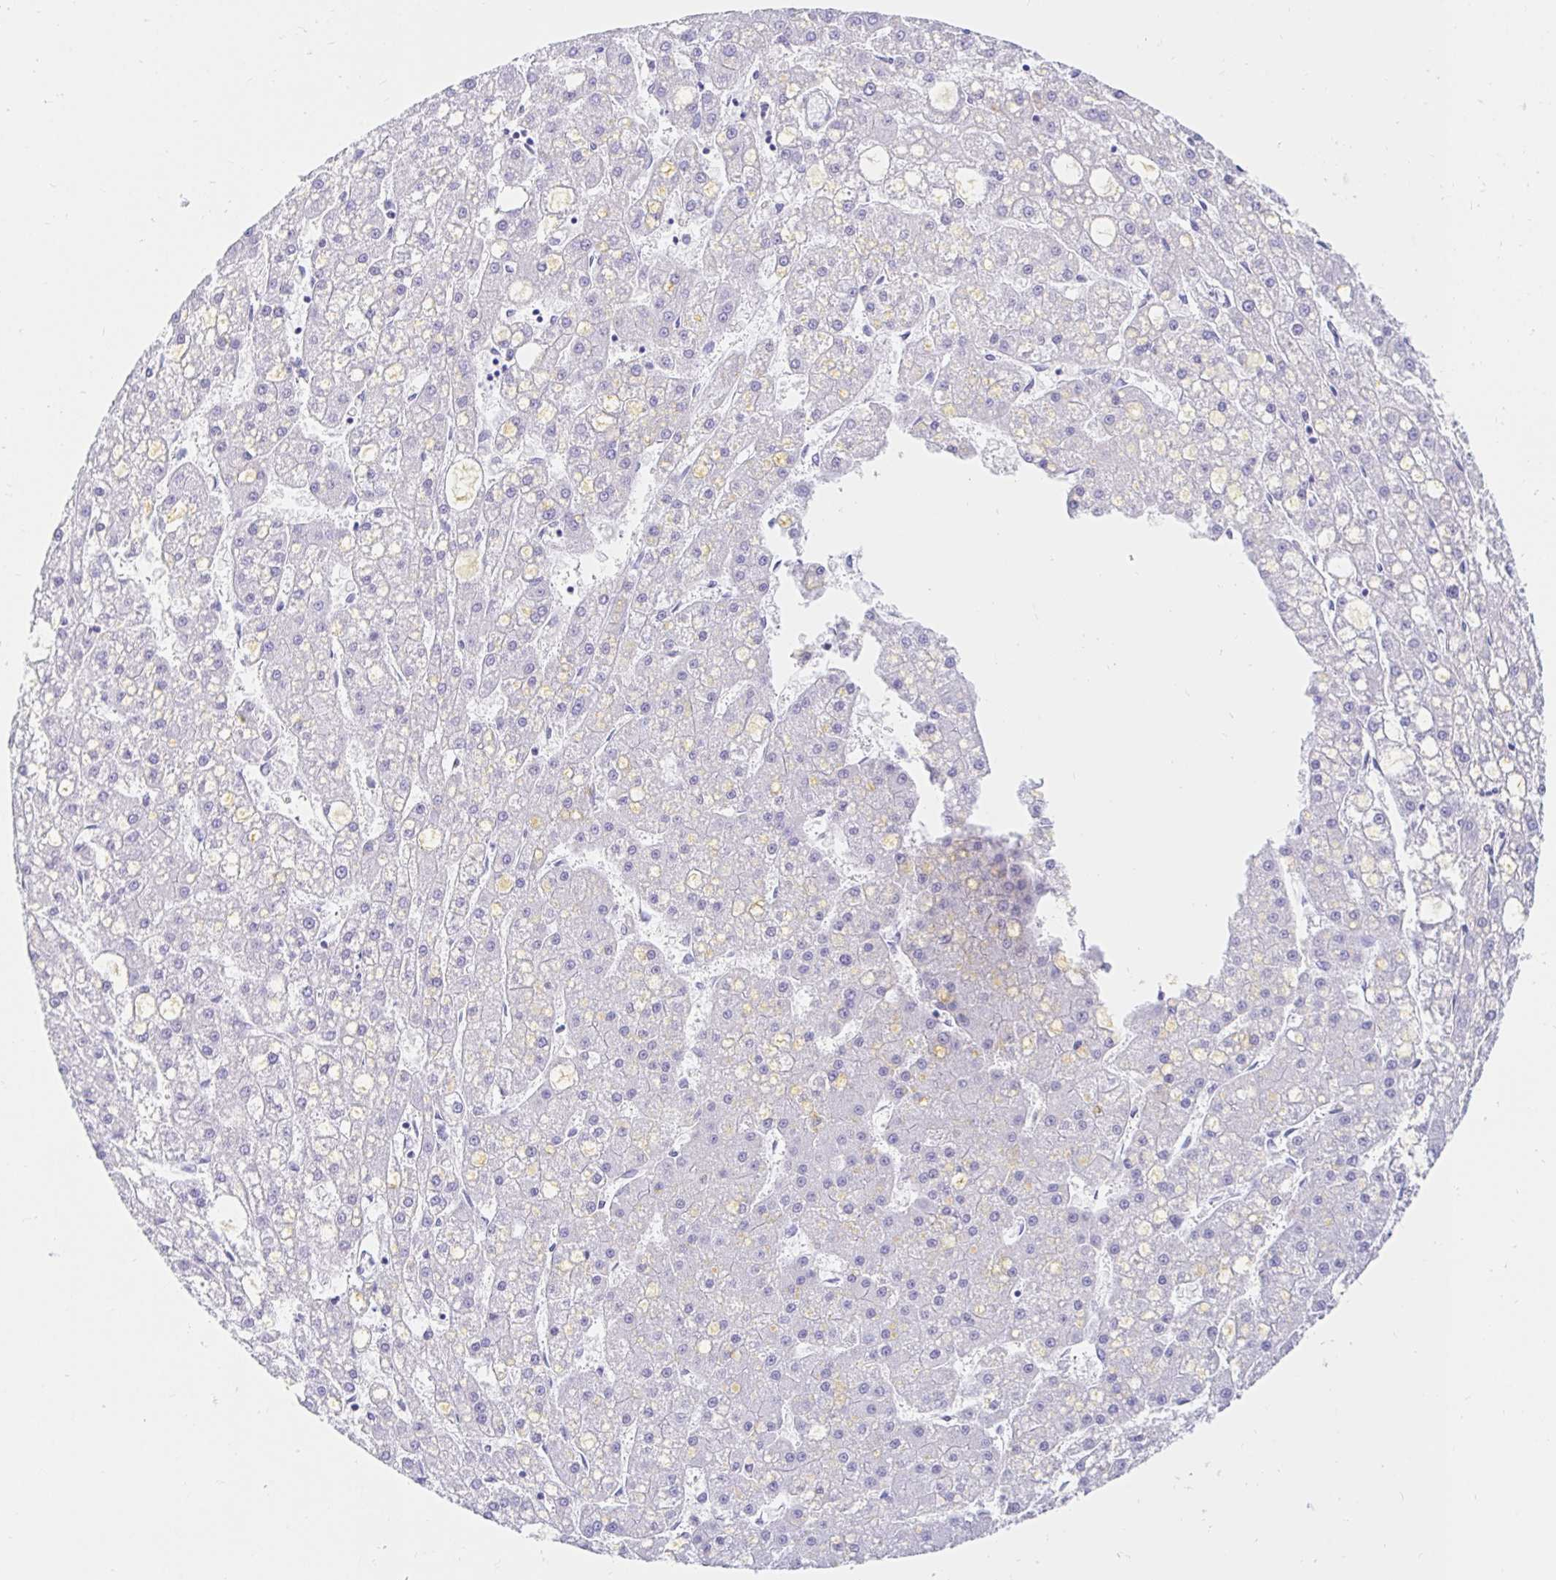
{"staining": {"intensity": "negative", "quantity": "none", "location": "none"}, "tissue": "liver cancer", "cell_type": "Tumor cells", "image_type": "cancer", "snomed": [{"axis": "morphology", "description": "Carcinoma, Hepatocellular, NOS"}, {"axis": "topography", "description": "Liver"}], "caption": "DAB (3,3'-diaminobenzidine) immunohistochemical staining of human liver cancer (hepatocellular carcinoma) exhibits no significant expression in tumor cells.", "gene": "OR6T1", "patient": {"sex": "male", "age": 67}}